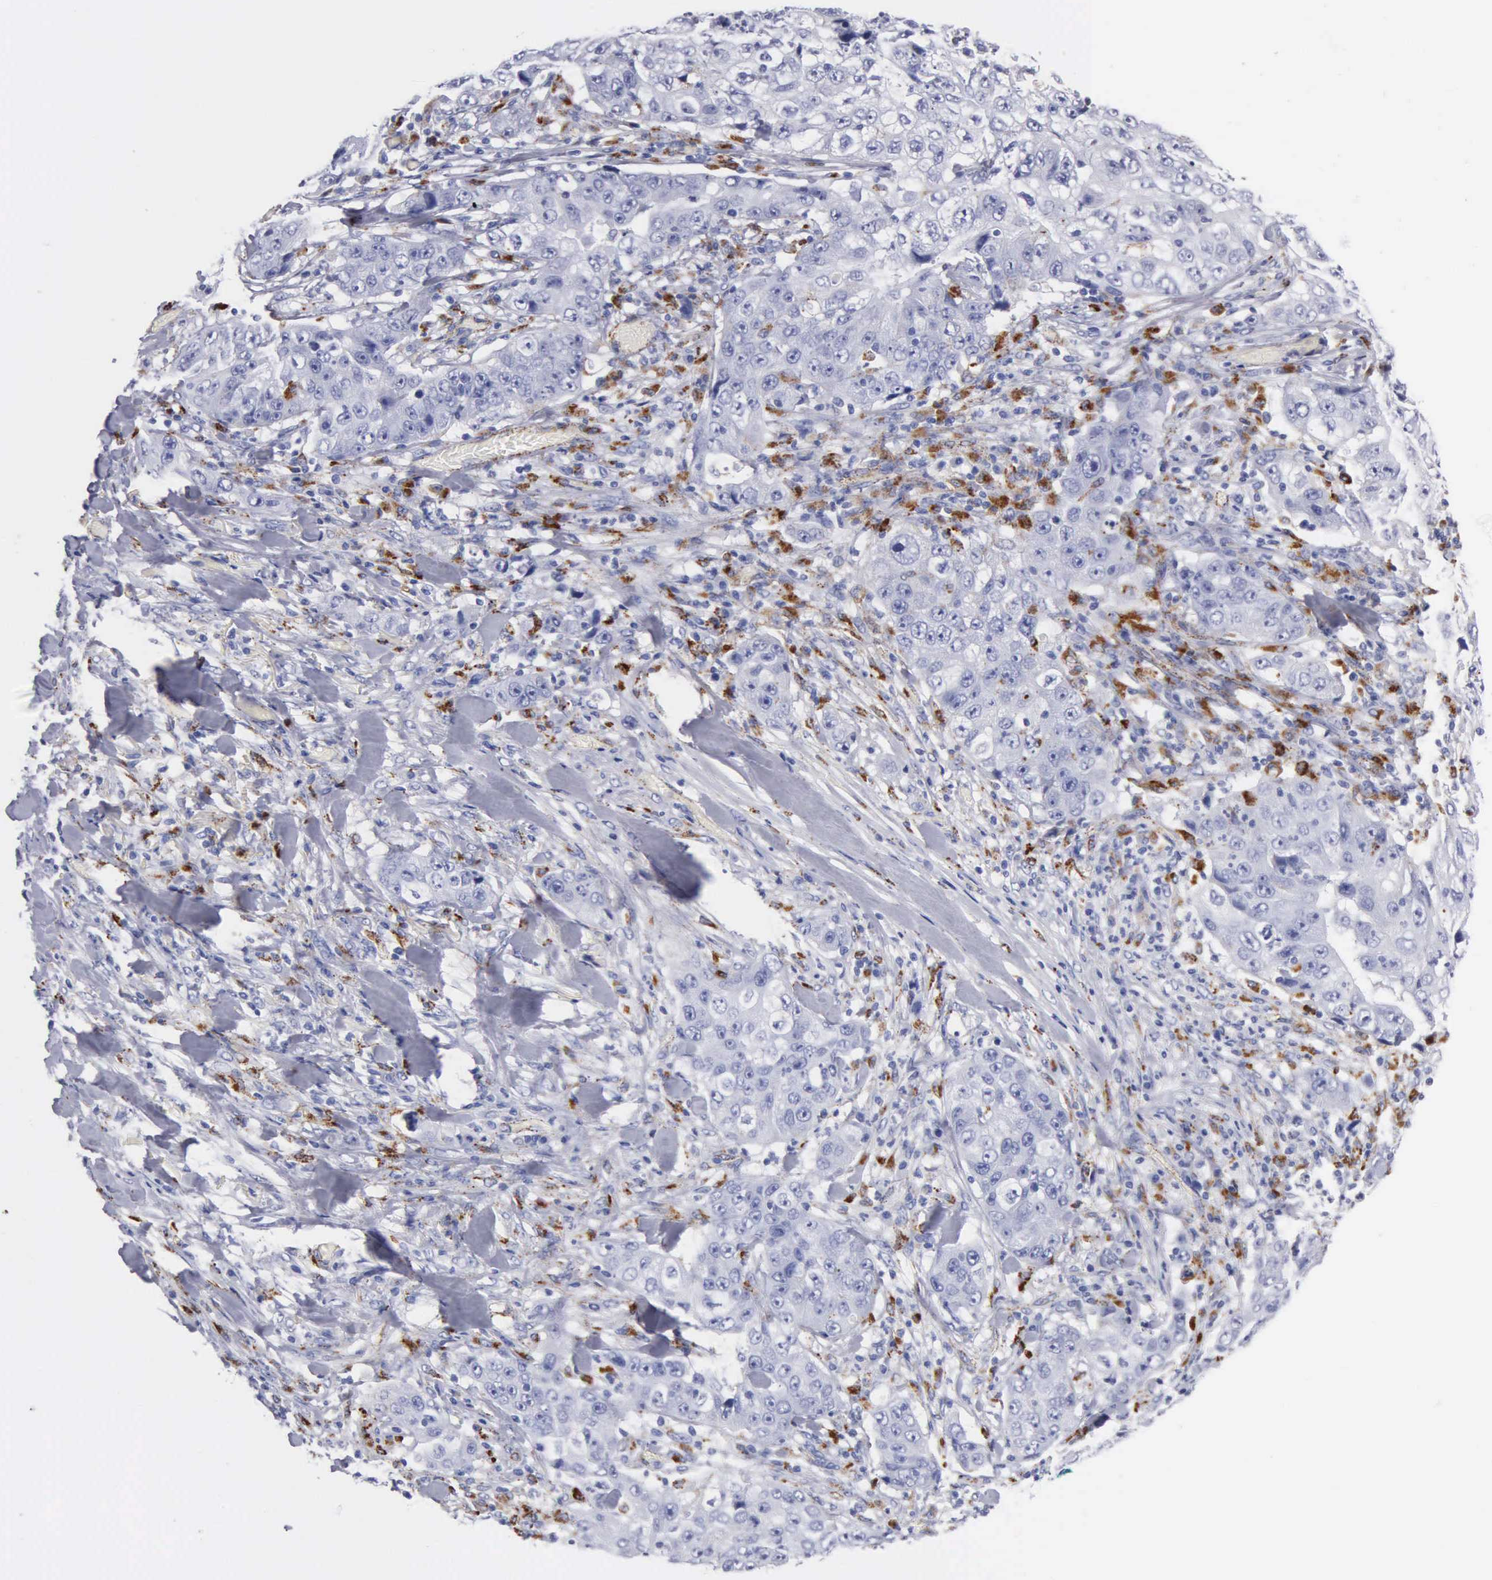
{"staining": {"intensity": "negative", "quantity": "none", "location": "none"}, "tissue": "lung cancer", "cell_type": "Tumor cells", "image_type": "cancer", "snomed": [{"axis": "morphology", "description": "Squamous cell carcinoma, NOS"}, {"axis": "topography", "description": "Lung"}], "caption": "Micrograph shows no significant protein positivity in tumor cells of lung cancer.", "gene": "CTSL", "patient": {"sex": "male", "age": 64}}